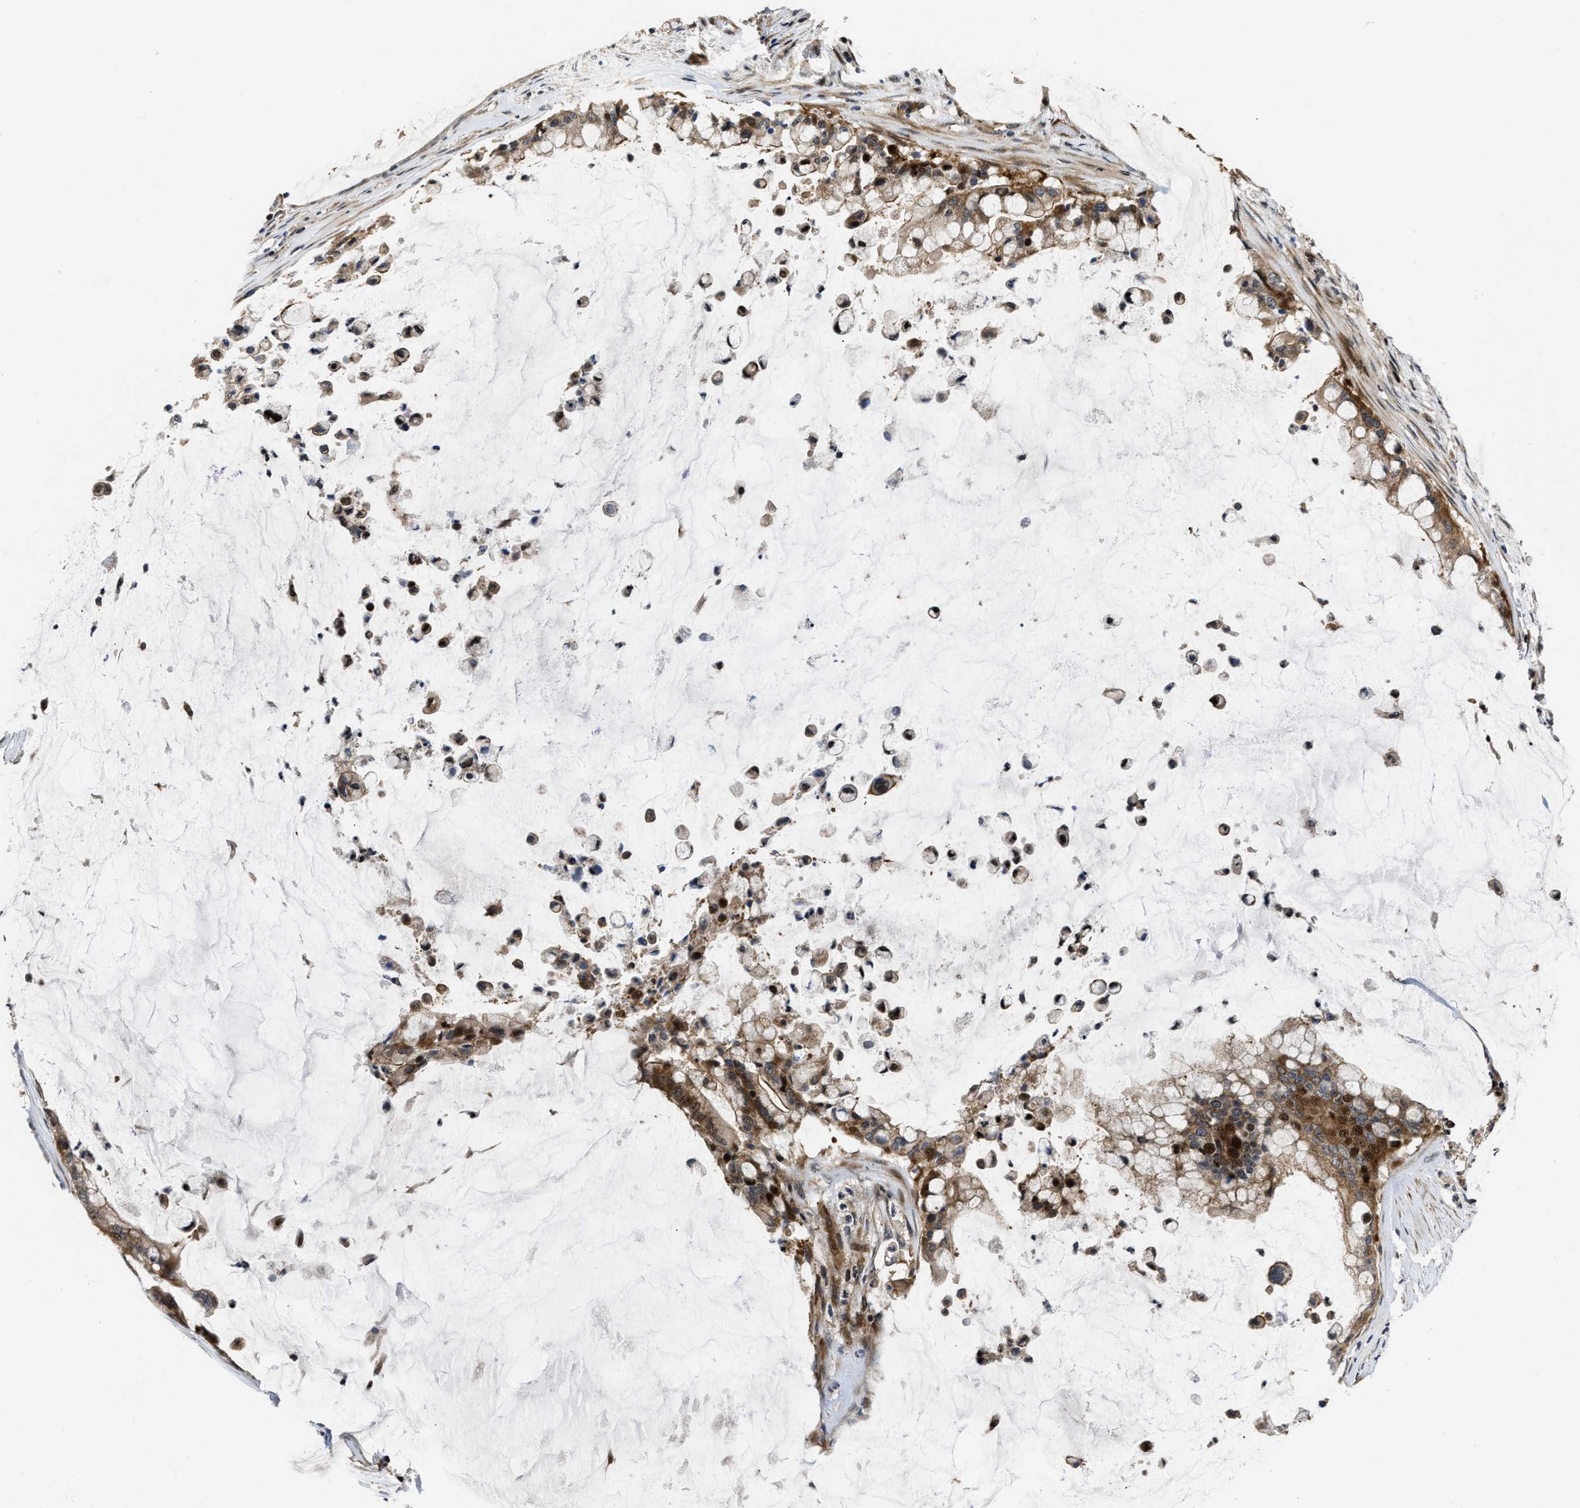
{"staining": {"intensity": "moderate", "quantity": ">75%", "location": "cytoplasmic/membranous,nuclear"}, "tissue": "pancreatic cancer", "cell_type": "Tumor cells", "image_type": "cancer", "snomed": [{"axis": "morphology", "description": "Adenocarcinoma, NOS"}, {"axis": "topography", "description": "Pancreas"}], "caption": "Pancreatic cancer stained with a protein marker reveals moderate staining in tumor cells.", "gene": "ALDH3A2", "patient": {"sex": "male", "age": 41}}